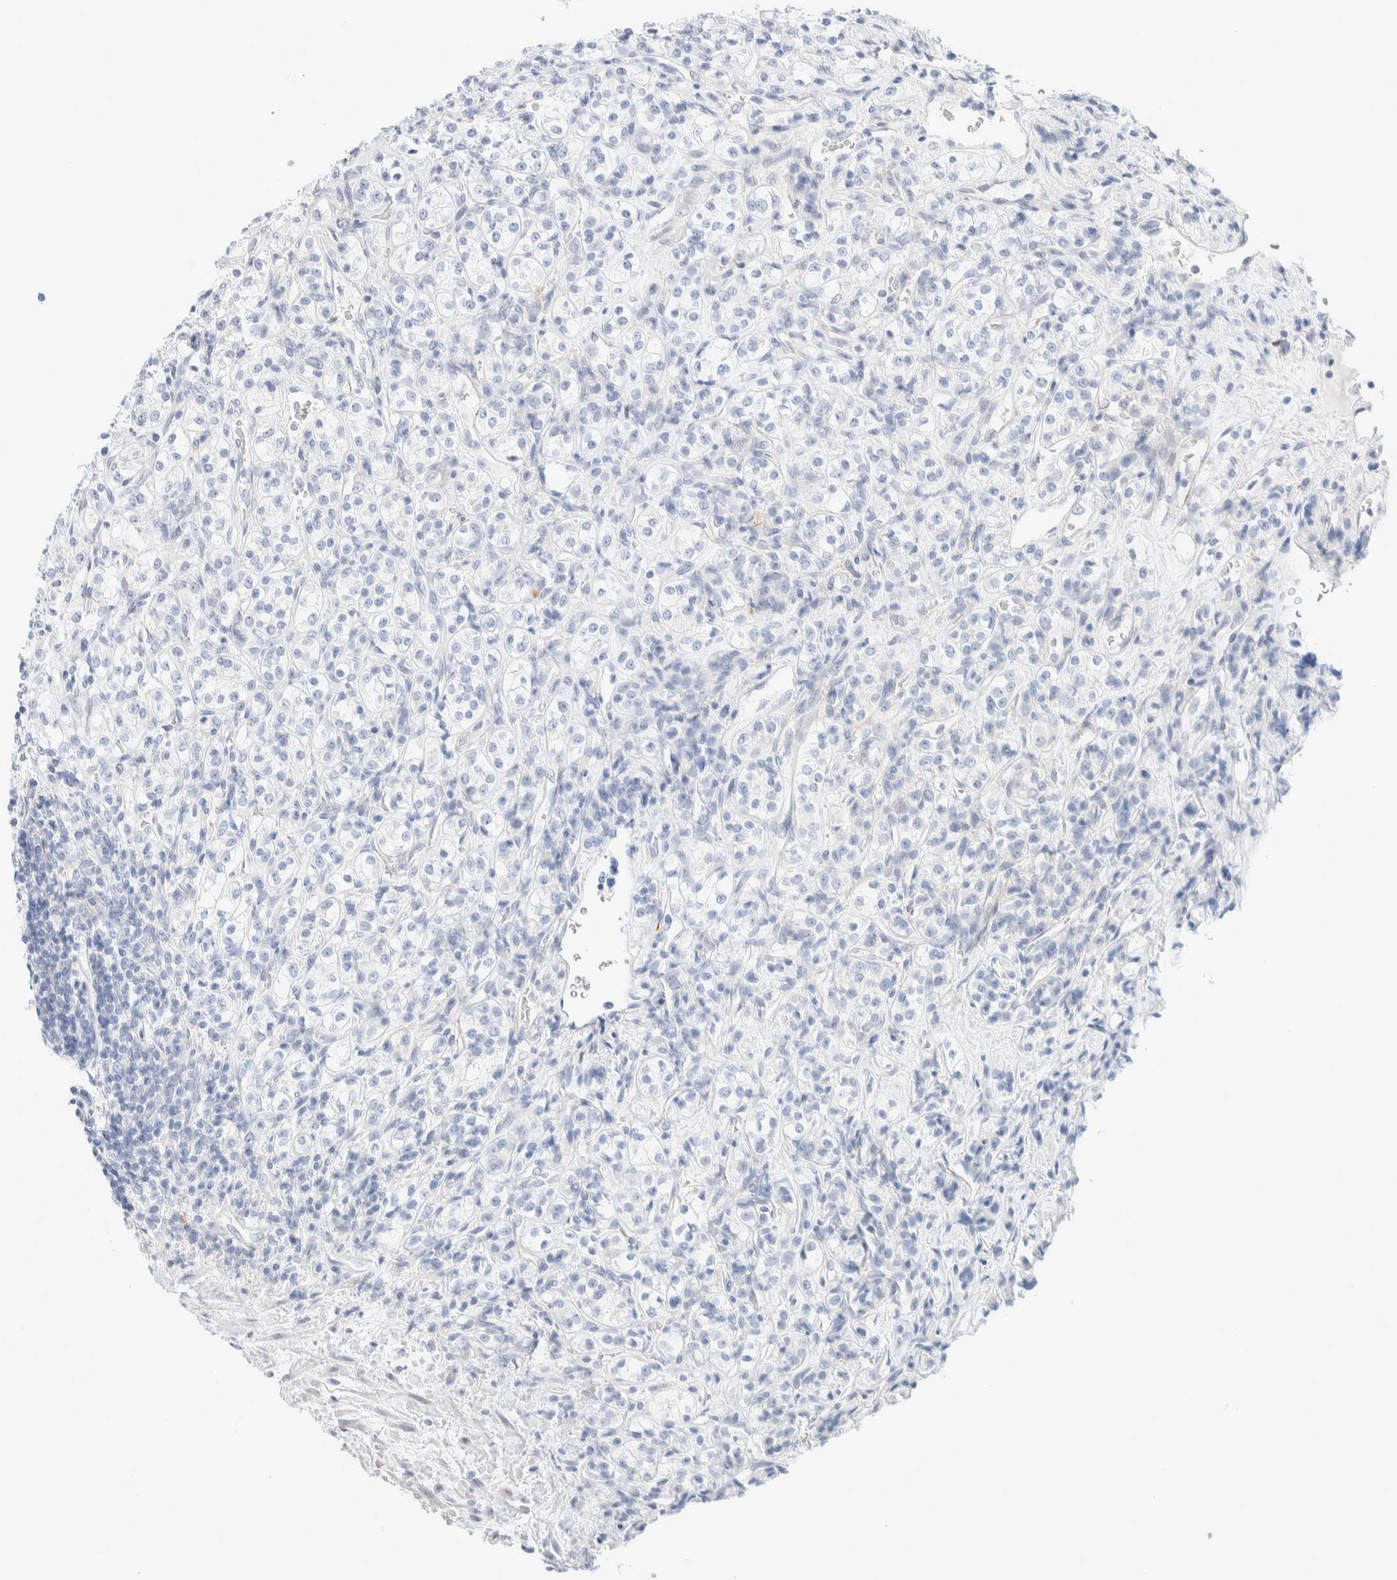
{"staining": {"intensity": "negative", "quantity": "none", "location": "none"}, "tissue": "renal cancer", "cell_type": "Tumor cells", "image_type": "cancer", "snomed": [{"axis": "morphology", "description": "Adenocarcinoma, NOS"}, {"axis": "topography", "description": "Kidney"}], "caption": "High power microscopy micrograph of an immunohistochemistry image of renal adenocarcinoma, revealing no significant staining in tumor cells.", "gene": "ATCAY", "patient": {"sex": "male", "age": 77}}